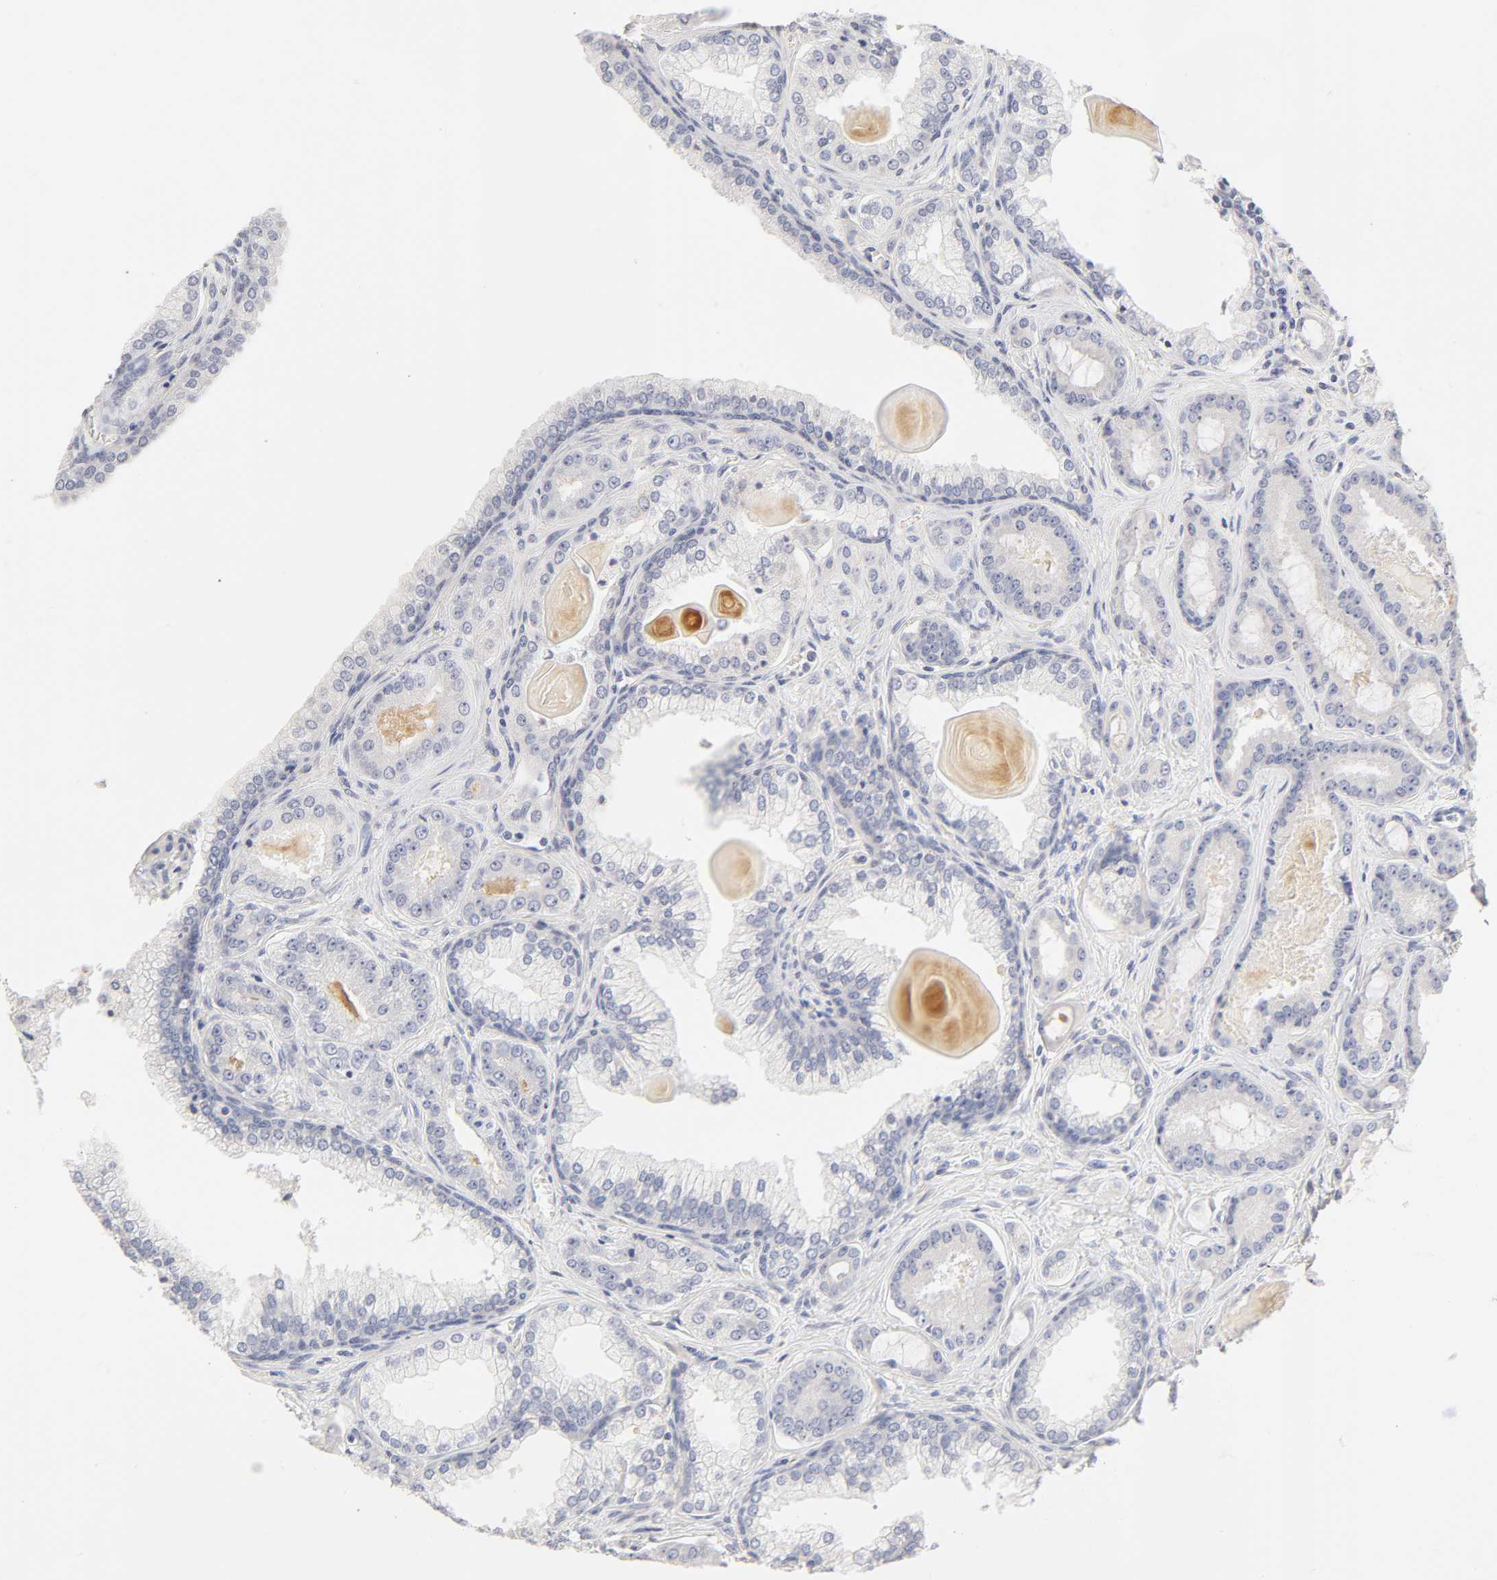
{"staining": {"intensity": "negative", "quantity": "none", "location": "none"}, "tissue": "prostate cancer", "cell_type": "Tumor cells", "image_type": "cancer", "snomed": [{"axis": "morphology", "description": "Adenocarcinoma, Low grade"}, {"axis": "topography", "description": "Prostate"}], "caption": "The immunohistochemistry image has no significant positivity in tumor cells of low-grade adenocarcinoma (prostate) tissue.", "gene": "CYP4B1", "patient": {"sex": "male", "age": 59}}